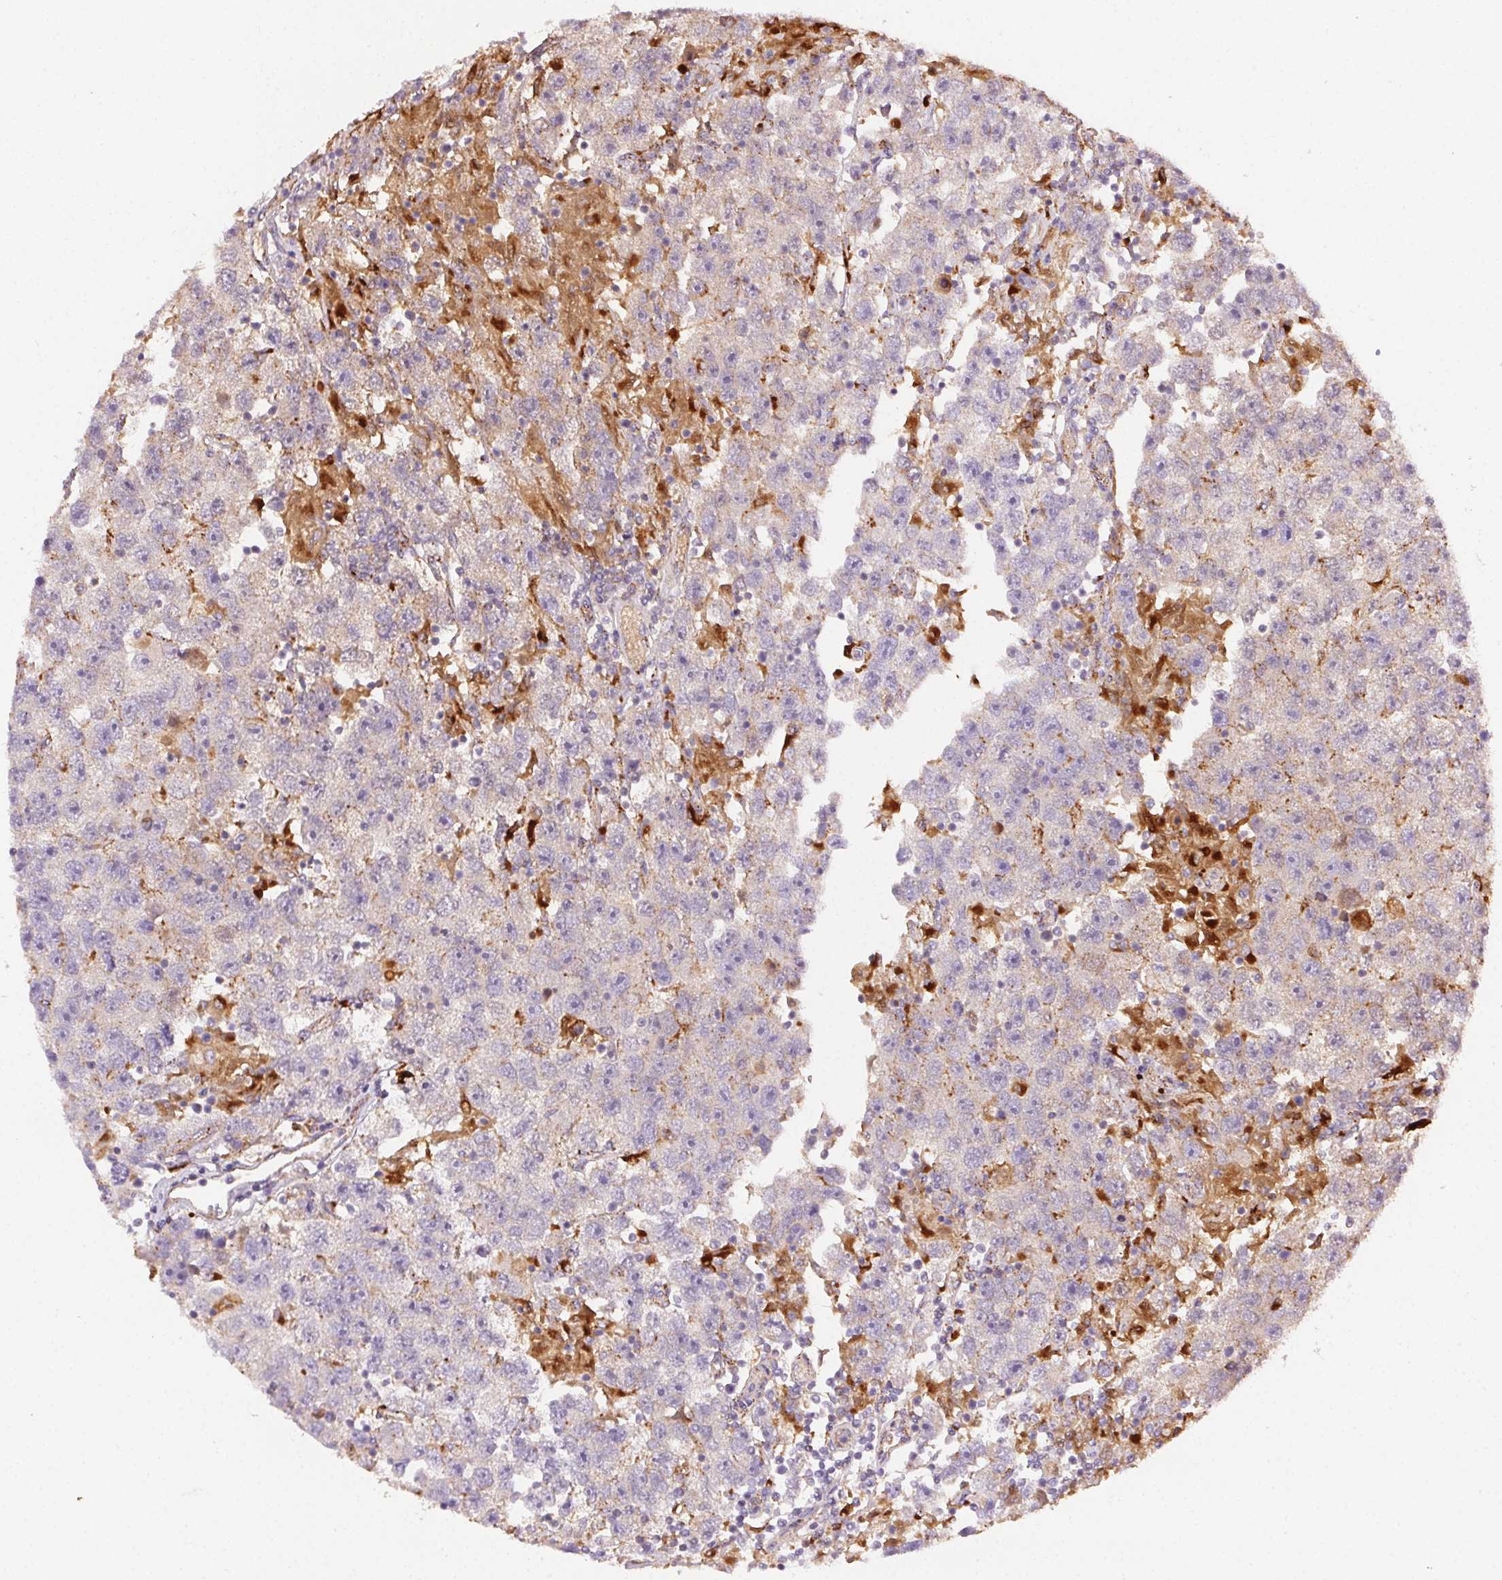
{"staining": {"intensity": "negative", "quantity": "none", "location": "none"}, "tissue": "testis cancer", "cell_type": "Tumor cells", "image_type": "cancer", "snomed": [{"axis": "morphology", "description": "Seminoma, NOS"}, {"axis": "topography", "description": "Testis"}], "caption": "DAB immunohistochemical staining of human testis cancer (seminoma) displays no significant expression in tumor cells.", "gene": "SCPEP1", "patient": {"sex": "male", "age": 26}}